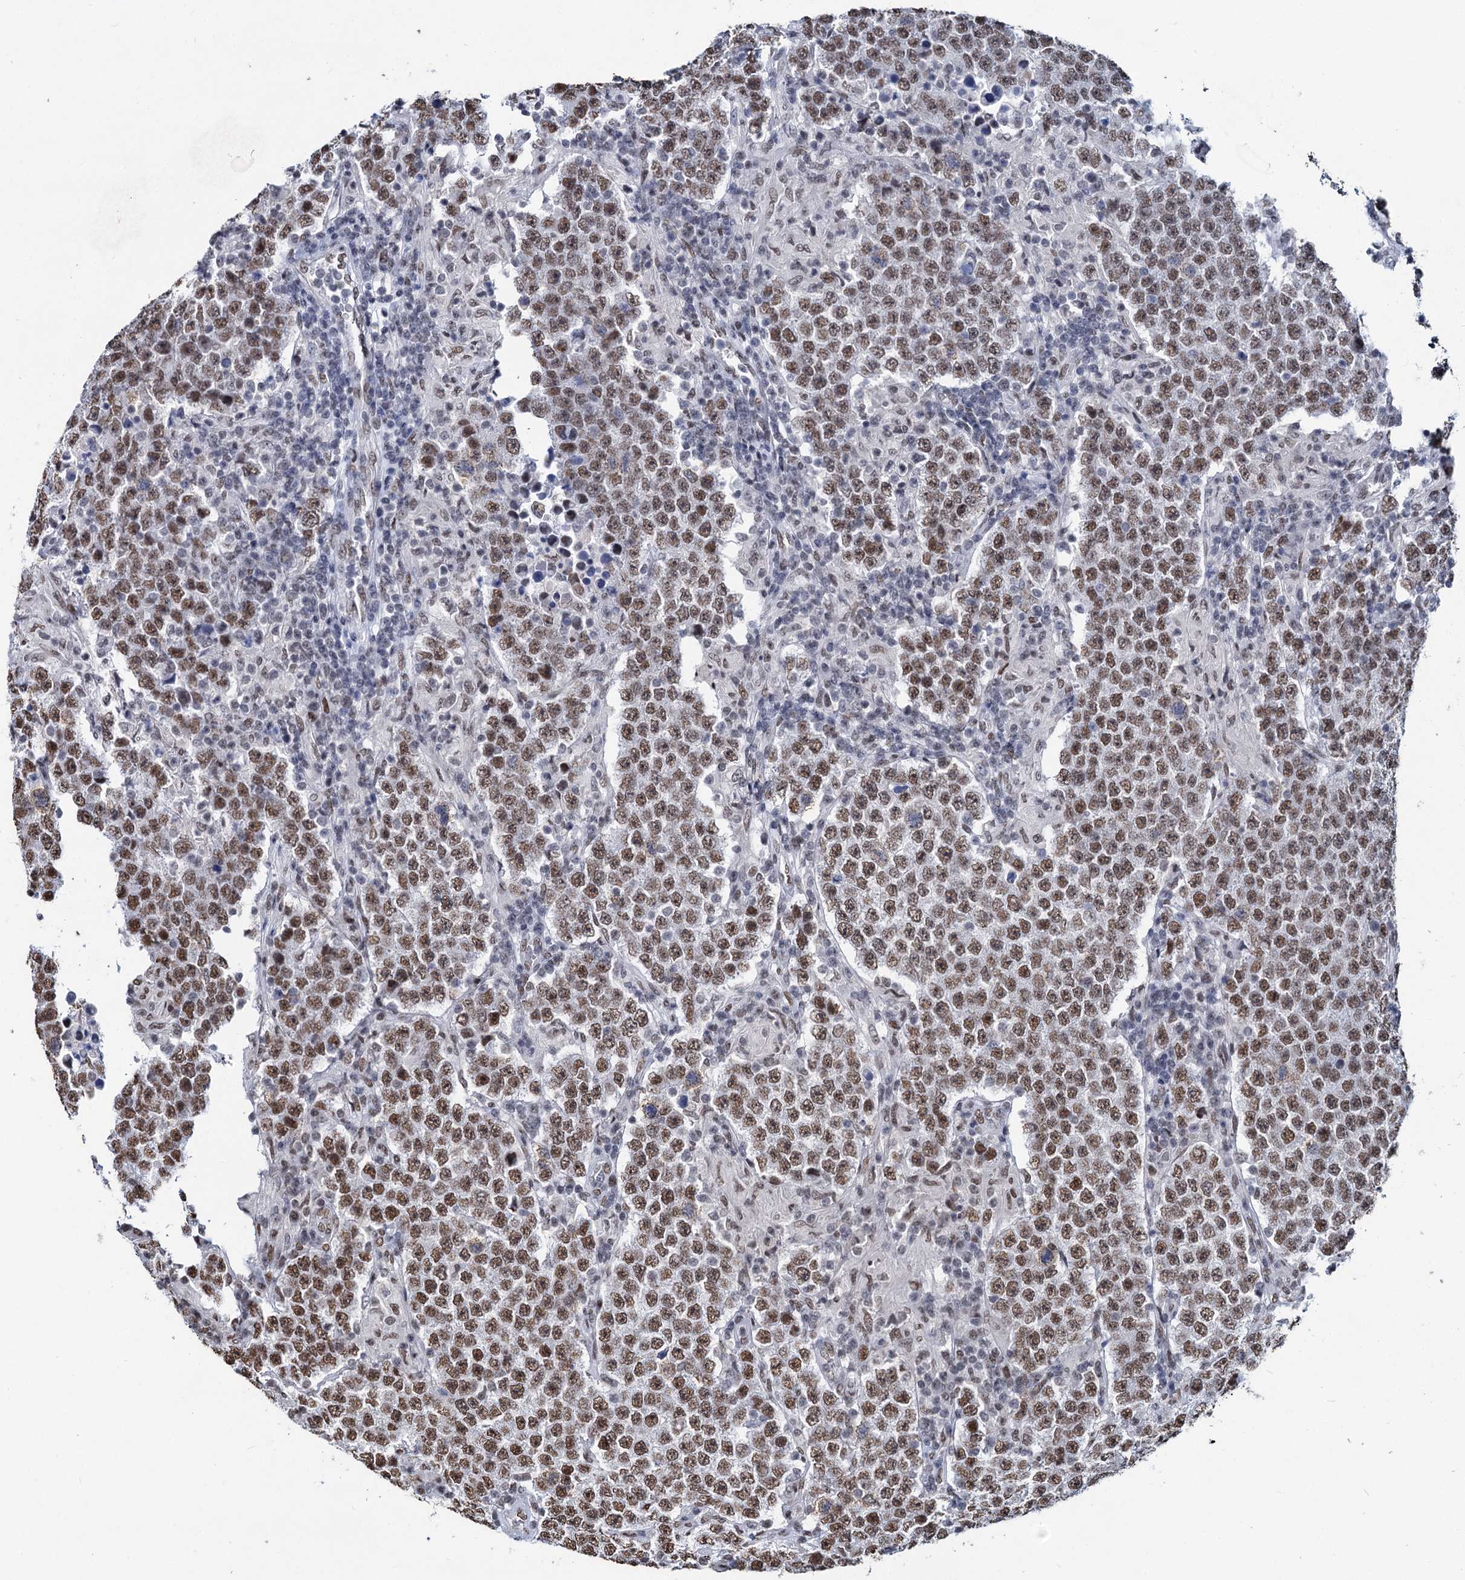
{"staining": {"intensity": "moderate", "quantity": ">75%", "location": "nuclear"}, "tissue": "testis cancer", "cell_type": "Tumor cells", "image_type": "cancer", "snomed": [{"axis": "morphology", "description": "Normal tissue, NOS"}, {"axis": "morphology", "description": "Urothelial carcinoma, High grade"}, {"axis": "morphology", "description": "Seminoma, NOS"}, {"axis": "morphology", "description": "Carcinoma, Embryonal, NOS"}, {"axis": "topography", "description": "Urinary bladder"}, {"axis": "topography", "description": "Testis"}], "caption": "IHC micrograph of human testis cancer stained for a protein (brown), which exhibits medium levels of moderate nuclear positivity in about >75% of tumor cells.", "gene": "PARPBP", "patient": {"sex": "male", "age": 41}}